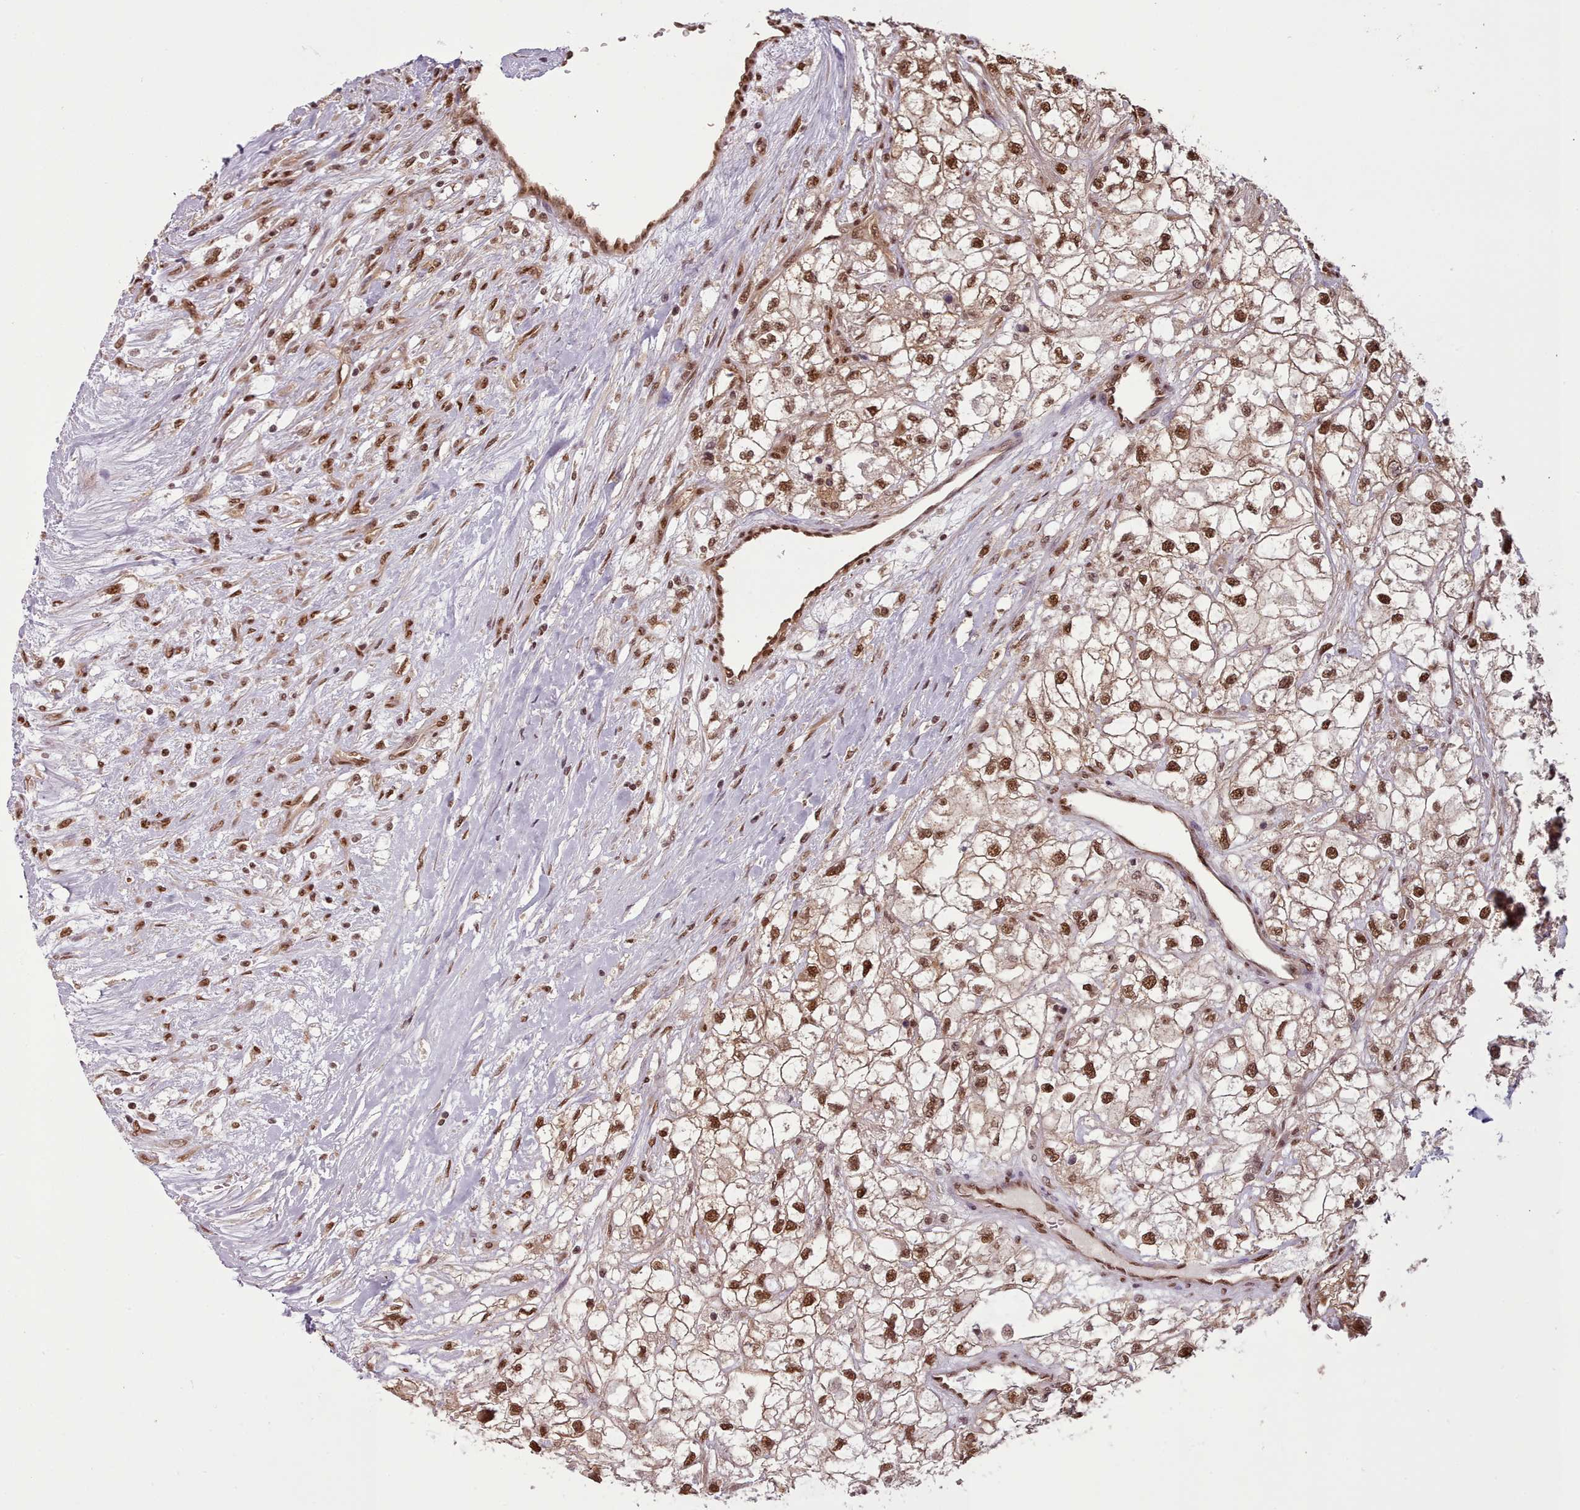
{"staining": {"intensity": "moderate", "quantity": ">75%", "location": "nuclear"}, "tissue": "renal cancer", "cell_type": "Tumor cells", "image_type": "cancer", "snomed": [{"axis": "morphology", "description": "Adenocarcinoma, NOS"}, {"axis": "topography", "description": "Kidney"}], "caption": "DAB immunohistochemical staining of adenocarcinoma (renal) shows moderate nuclear protein positivity in approximately >75% of tumor cells. (Stains: DAB (3,3'-diaminobenzidine) in brown, nuclei in blue, Microscopy: brightfield microscopy at high magnification).", "gene": "RPS27A", "patient": {"sex": "male", "age": 59}}